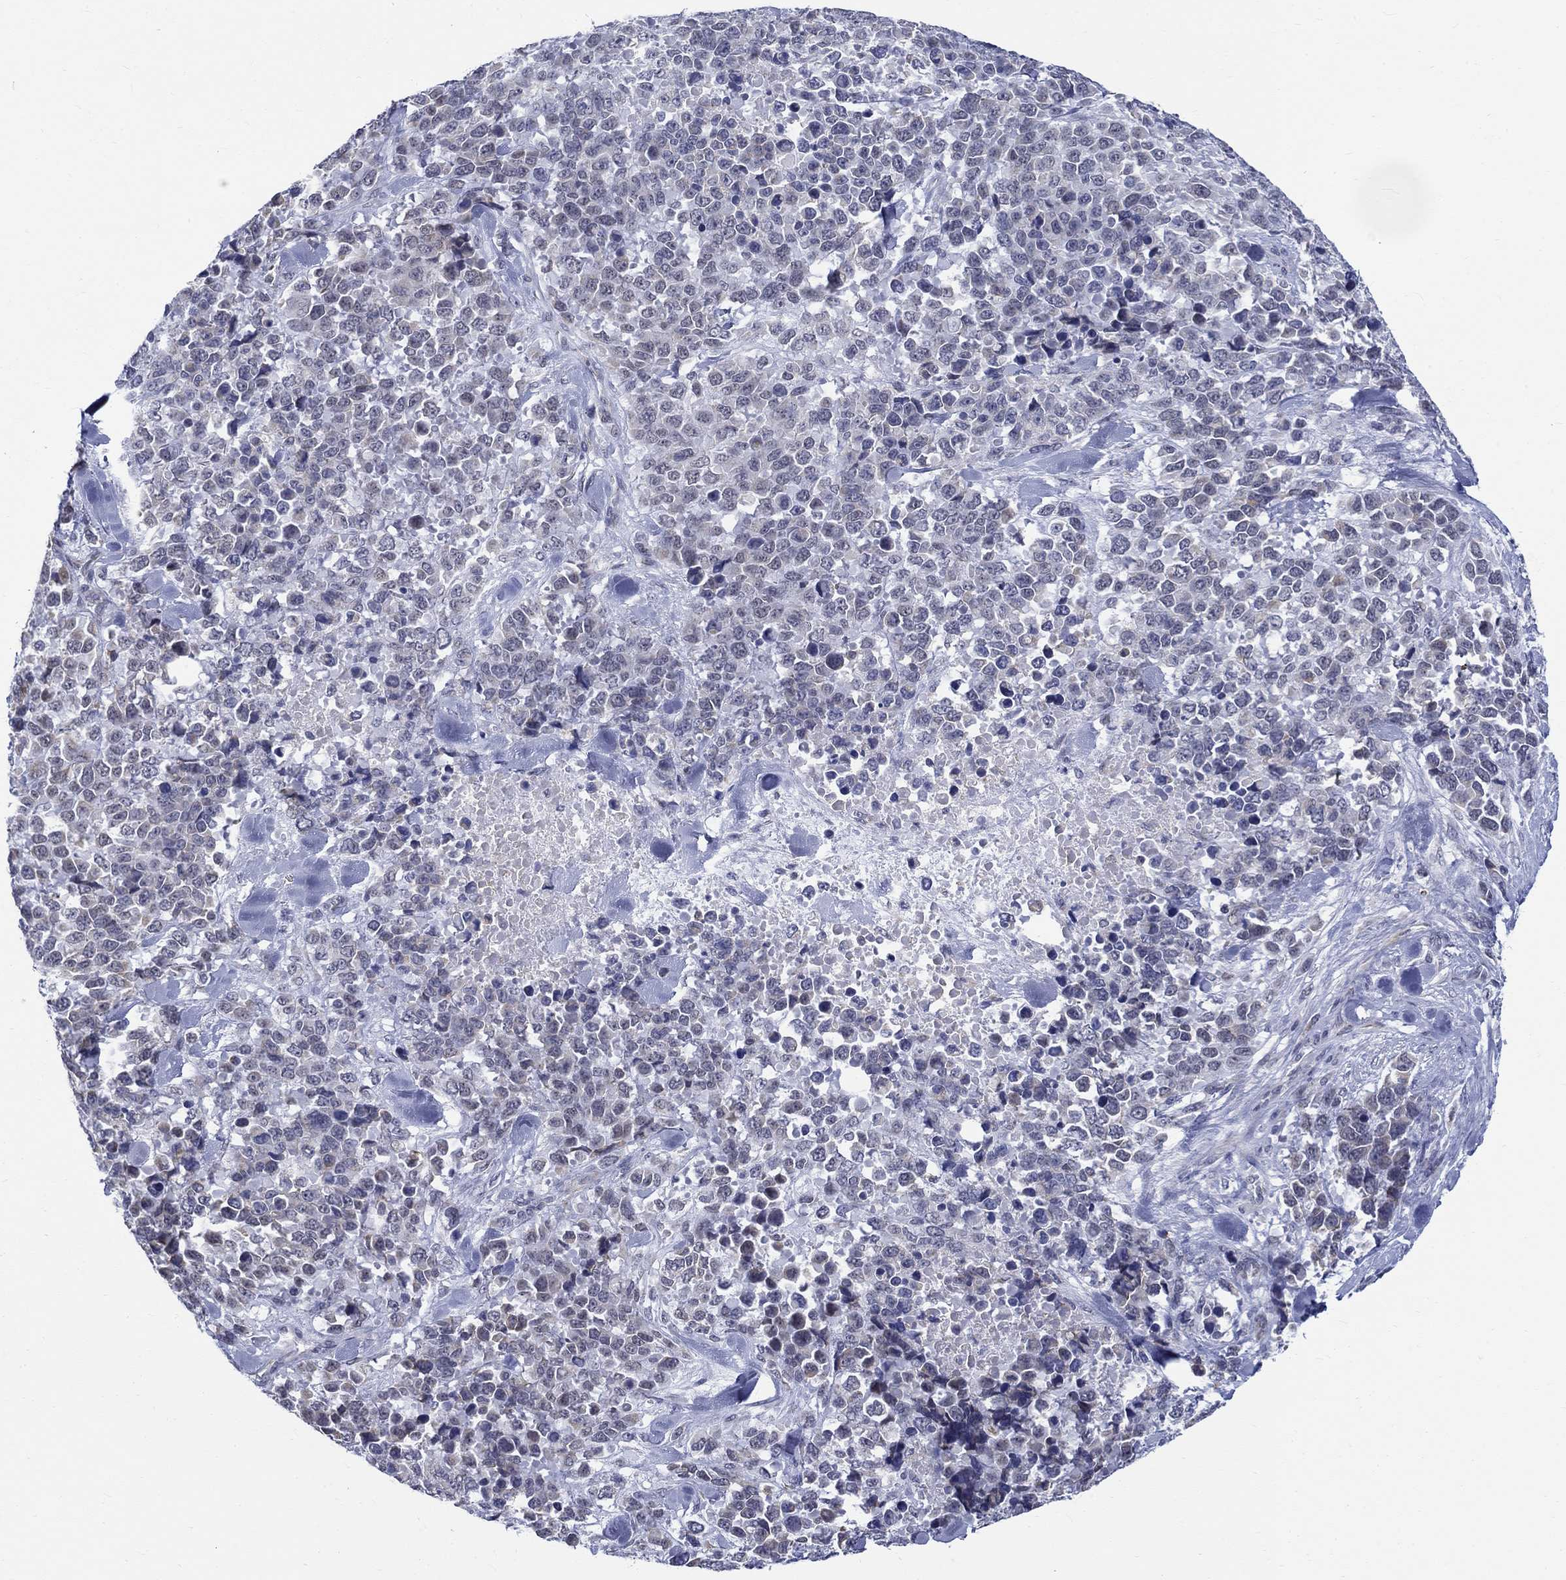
{"staining": {"intensity": "negative", "quantity": "none", "location": "none"}, "tissue": "melanoma", "cell_type": "Tumor cells", "image_type": "cancer", "snomed": [{"axis": "morphology", "description": "Malignant melanoma, Metastatic site"}, {"axis": "topography", "description": "Skin"}], "caption": "DAB (3,3'-diaminobenzidine) immunohistochemical staining of human melanoma displays no significant positivity in tumor cells.", "gene": "ST6GALNAC1", "patient": {"sex": "male", "age": 84}}